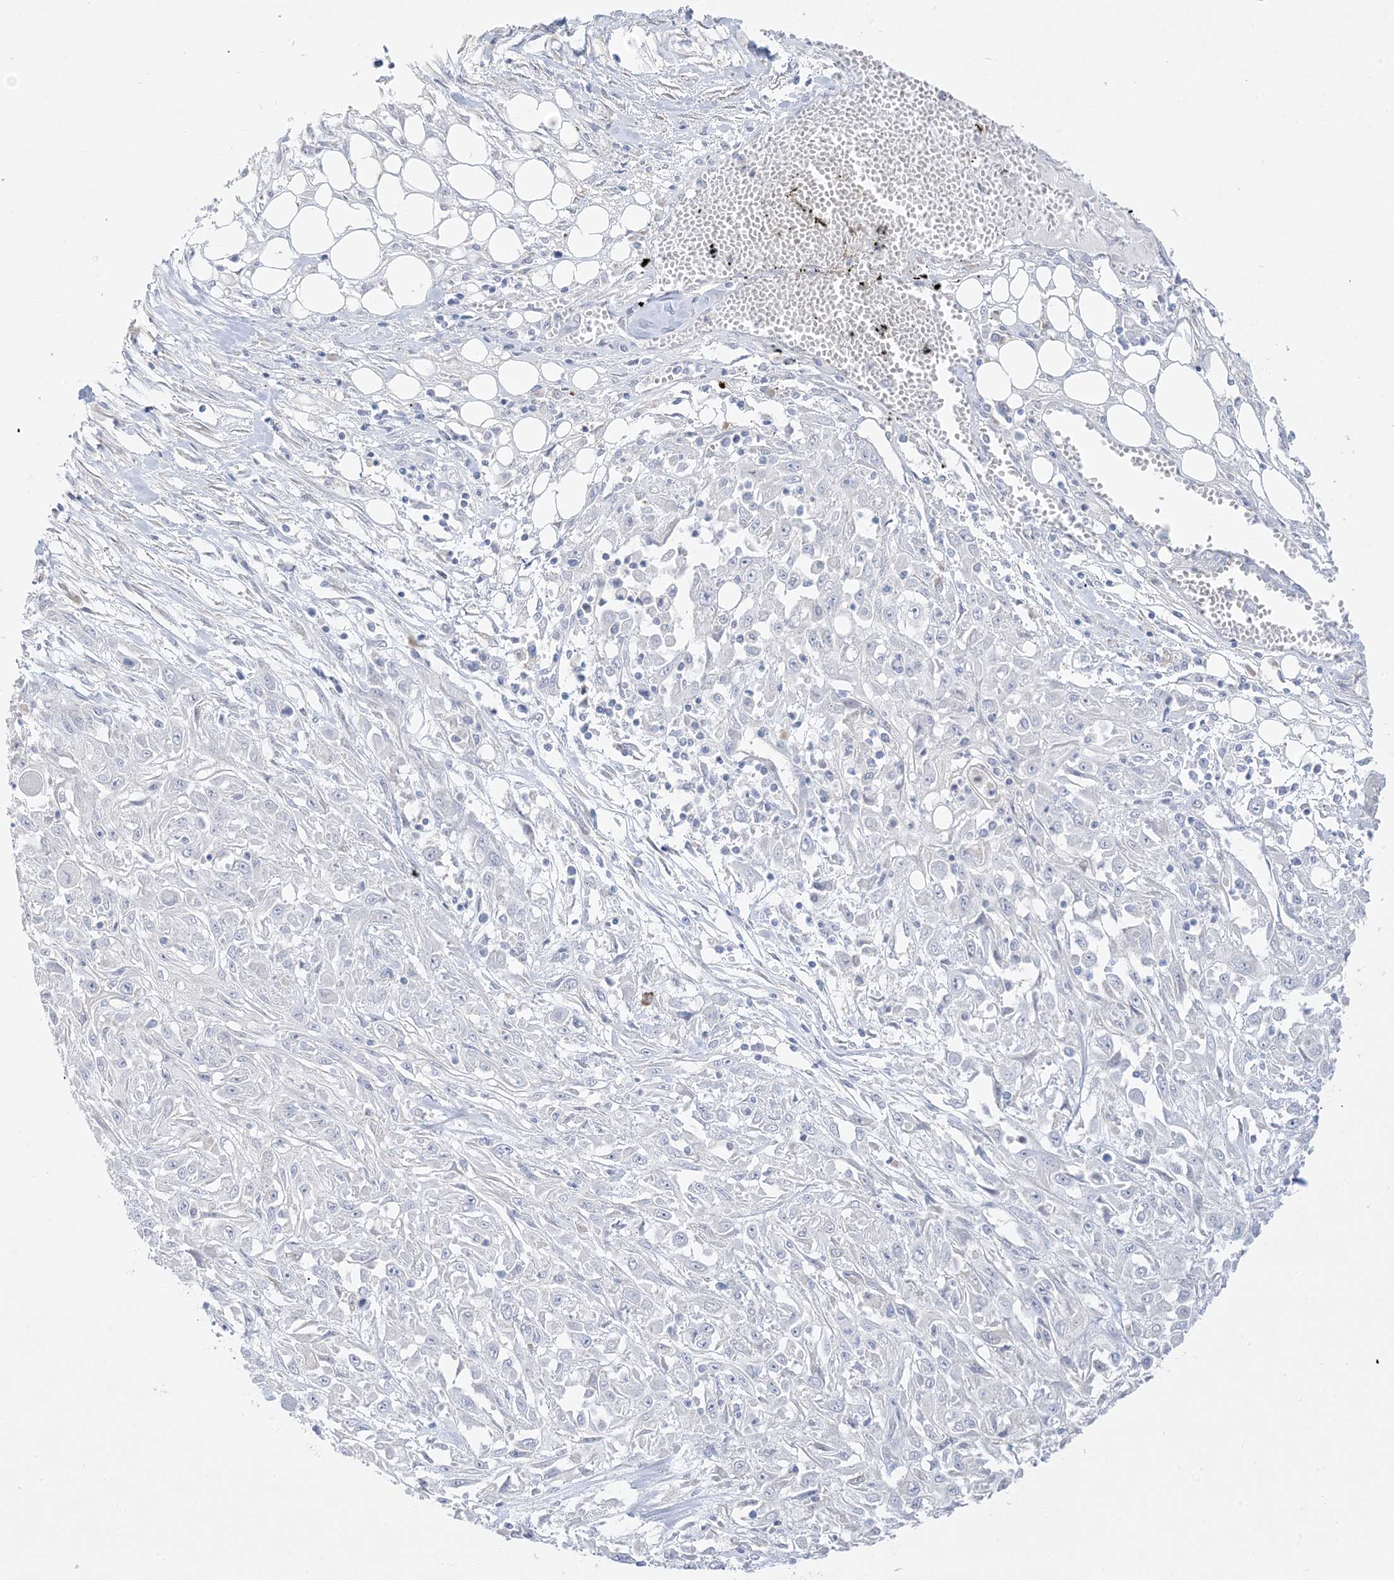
{"staining": {"intensity": "negative", "quantity": "none", "location": "none"}, "tissue": "skin cancer", "cell_type": "Tumor cells", "image_type": "cancer", "snomed": [{"axis": "morphology", "description": "Squamous cell carcinoma, NOS"}, {"axis": "morphology", "description": "Squamous cell carcinoma, metastatic, NOS"}, {"axis": "topography", "description": "Skin"}, {"axis": "topography", "description": "Lymph node"}], "caption": "Immunohistochemistry (IHC) micrograph of neoplastic tissue: human skin cancer (metastatic squamous cell carcinoma) stained with DAB (3,3'-diaminobenzidine) shows no significant protein expression in tumor cells.", "gene": "FAM184A", "patient": {"sex": "male", "age": 75}}